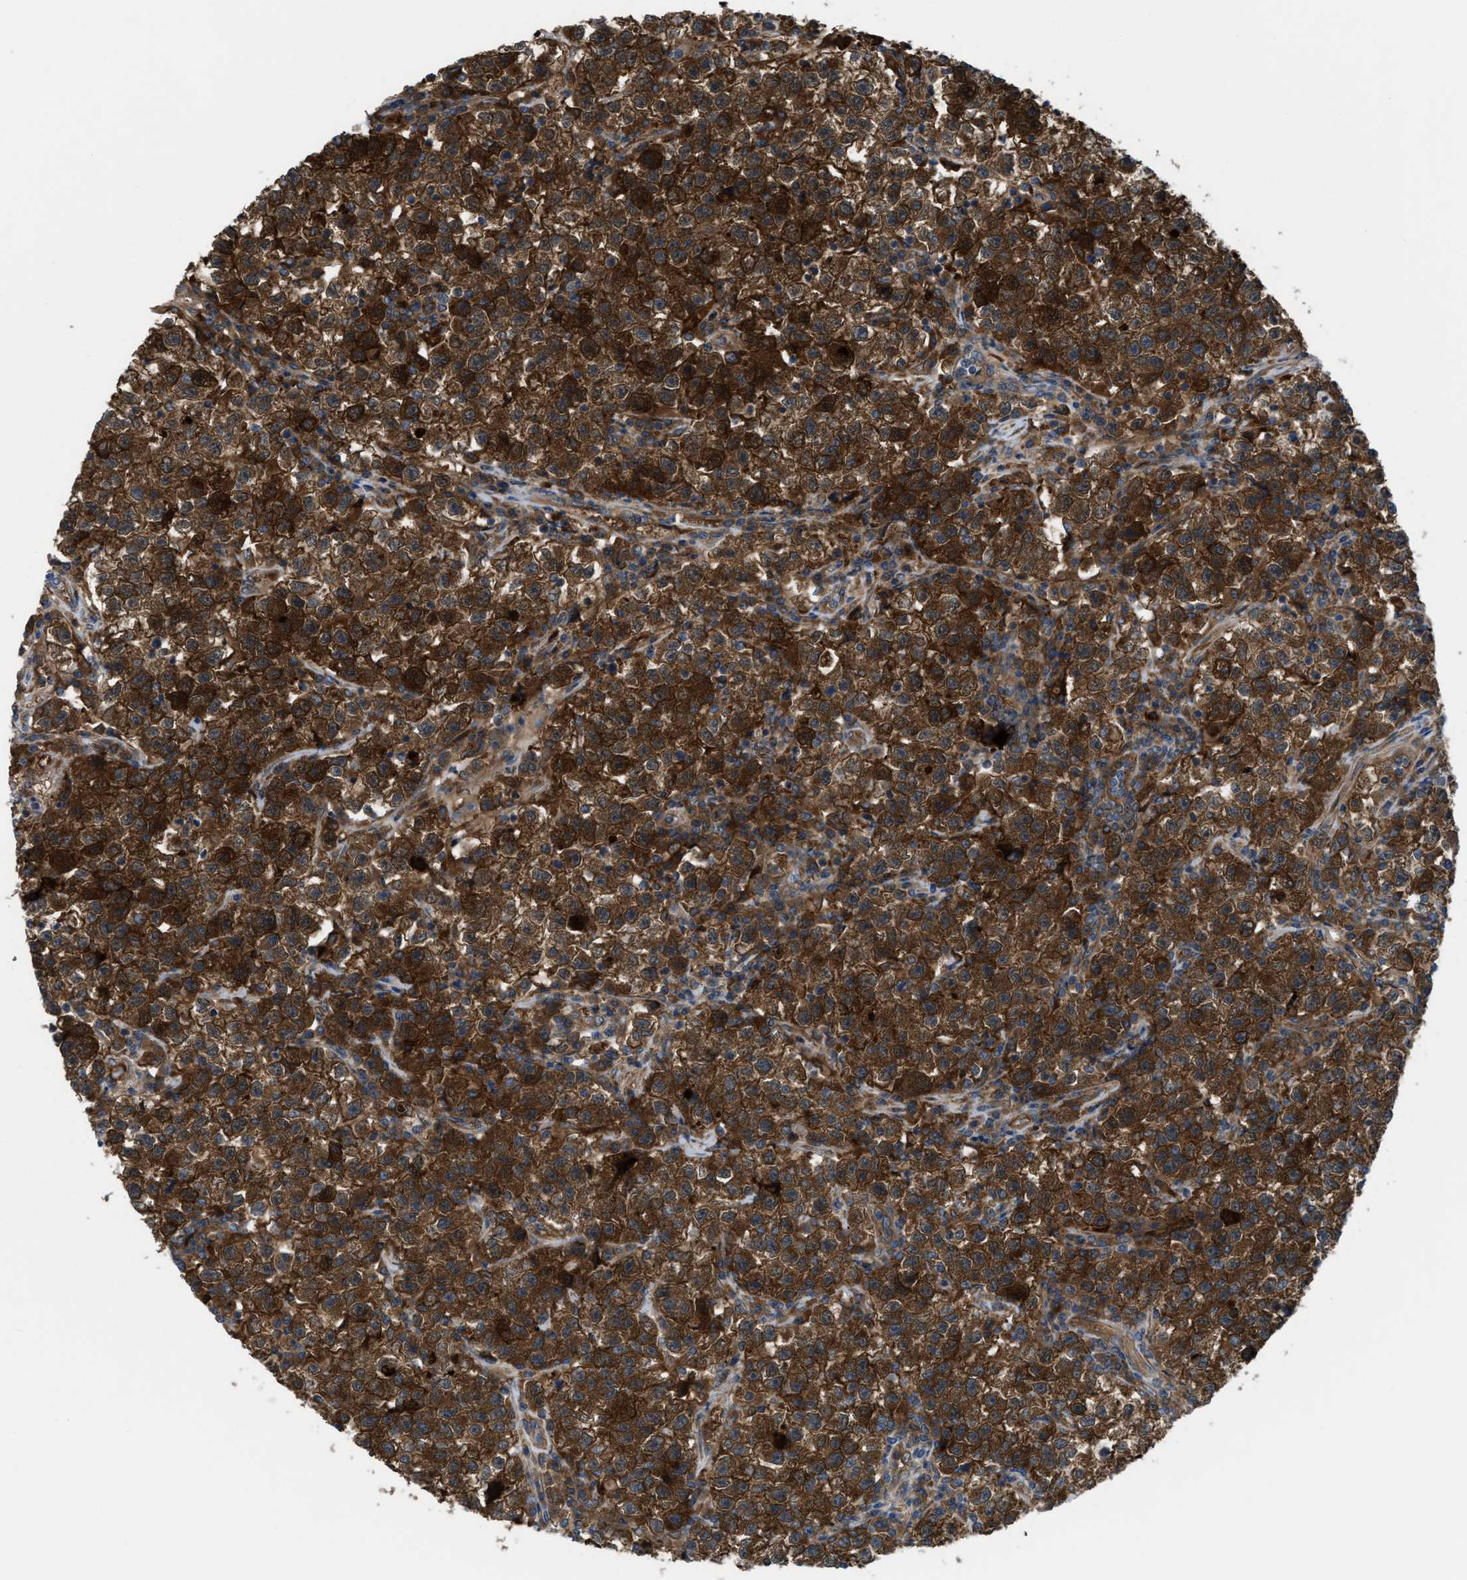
{"staining": {"intensity": "strong", "quantity": ">75%", "location": "cytoplasmic/membranous"}, "tissue": "testis cancer", "cell_type": "Tumor cells", "image_type": "cancer", "snomed": [{"axis": "morphology", "description": "Seminoma, NOS"}, {"axis": "topography", "description": "Testis"}], "caption": "Immunohistochemical staining of human testis seminoma exhibits high levels of strong cytoplasmic/membranous expression in approximately >75% of tumor cells. (brown staining indicates protein expression, while blue staining denotes nuclei).", "gene": "BAZ2B", "patient": {"sex": "male", "age": 22}}